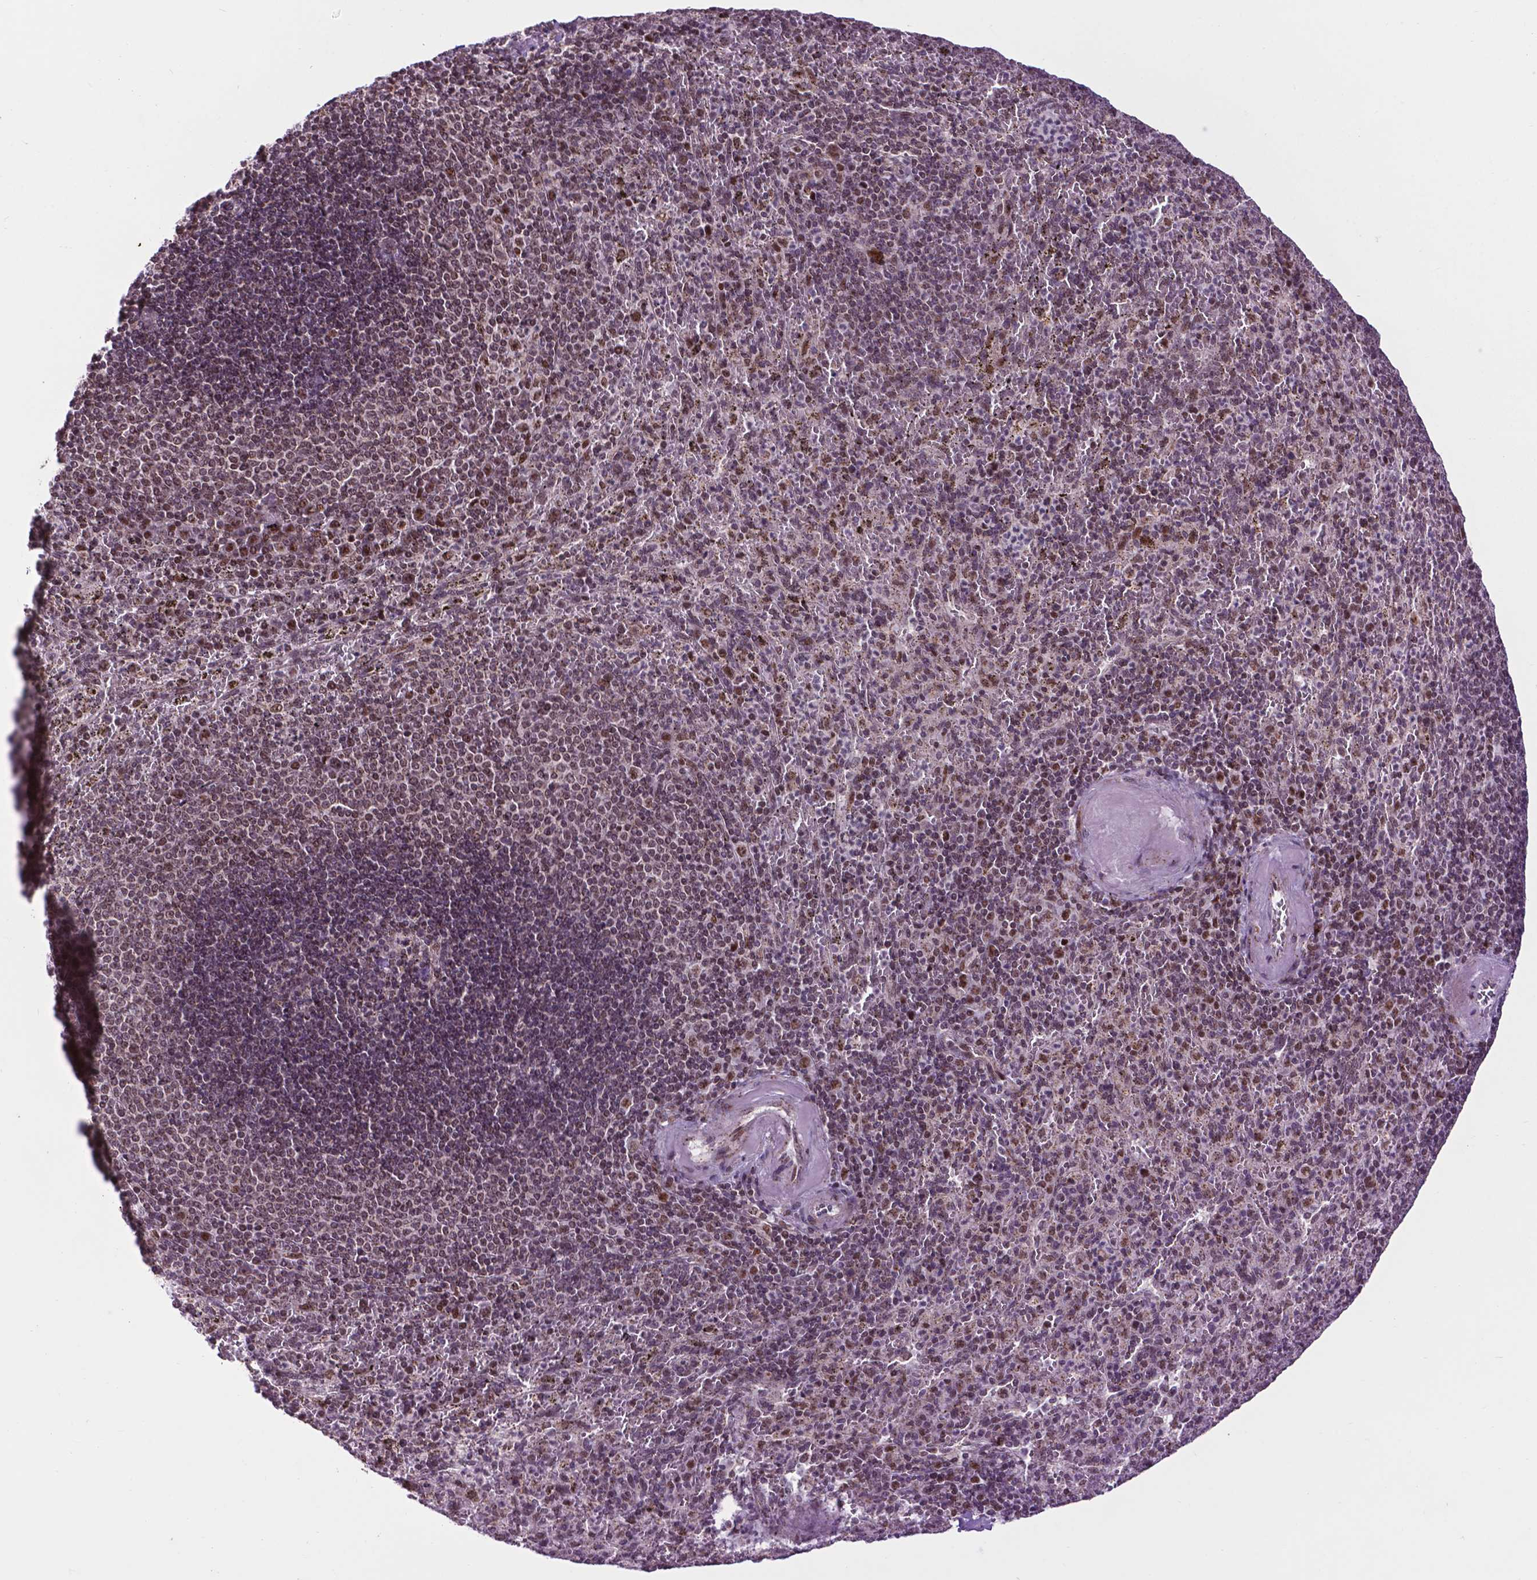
{"staining": {"intensity": "moderate", "quantity": "<25%", "location": "nuclear"}, "tissue": "spleen", "cell_type": "Cells in red pulp", "image_type": "normal", "snomed": [{"axis": "morphology", "description": "Normal tissue, NOS"}, {"axis": "topography", "description": "Spleen"}], "caption": "Cells in red pulp show moderate nuclear staining in approximately <25% of cells in unremarkable spleen. (DAB IHC, brown staining for protein, blue staining for nuclei).", "gene": "EAF1", "patient": {"sex": "male", "age": 57}}